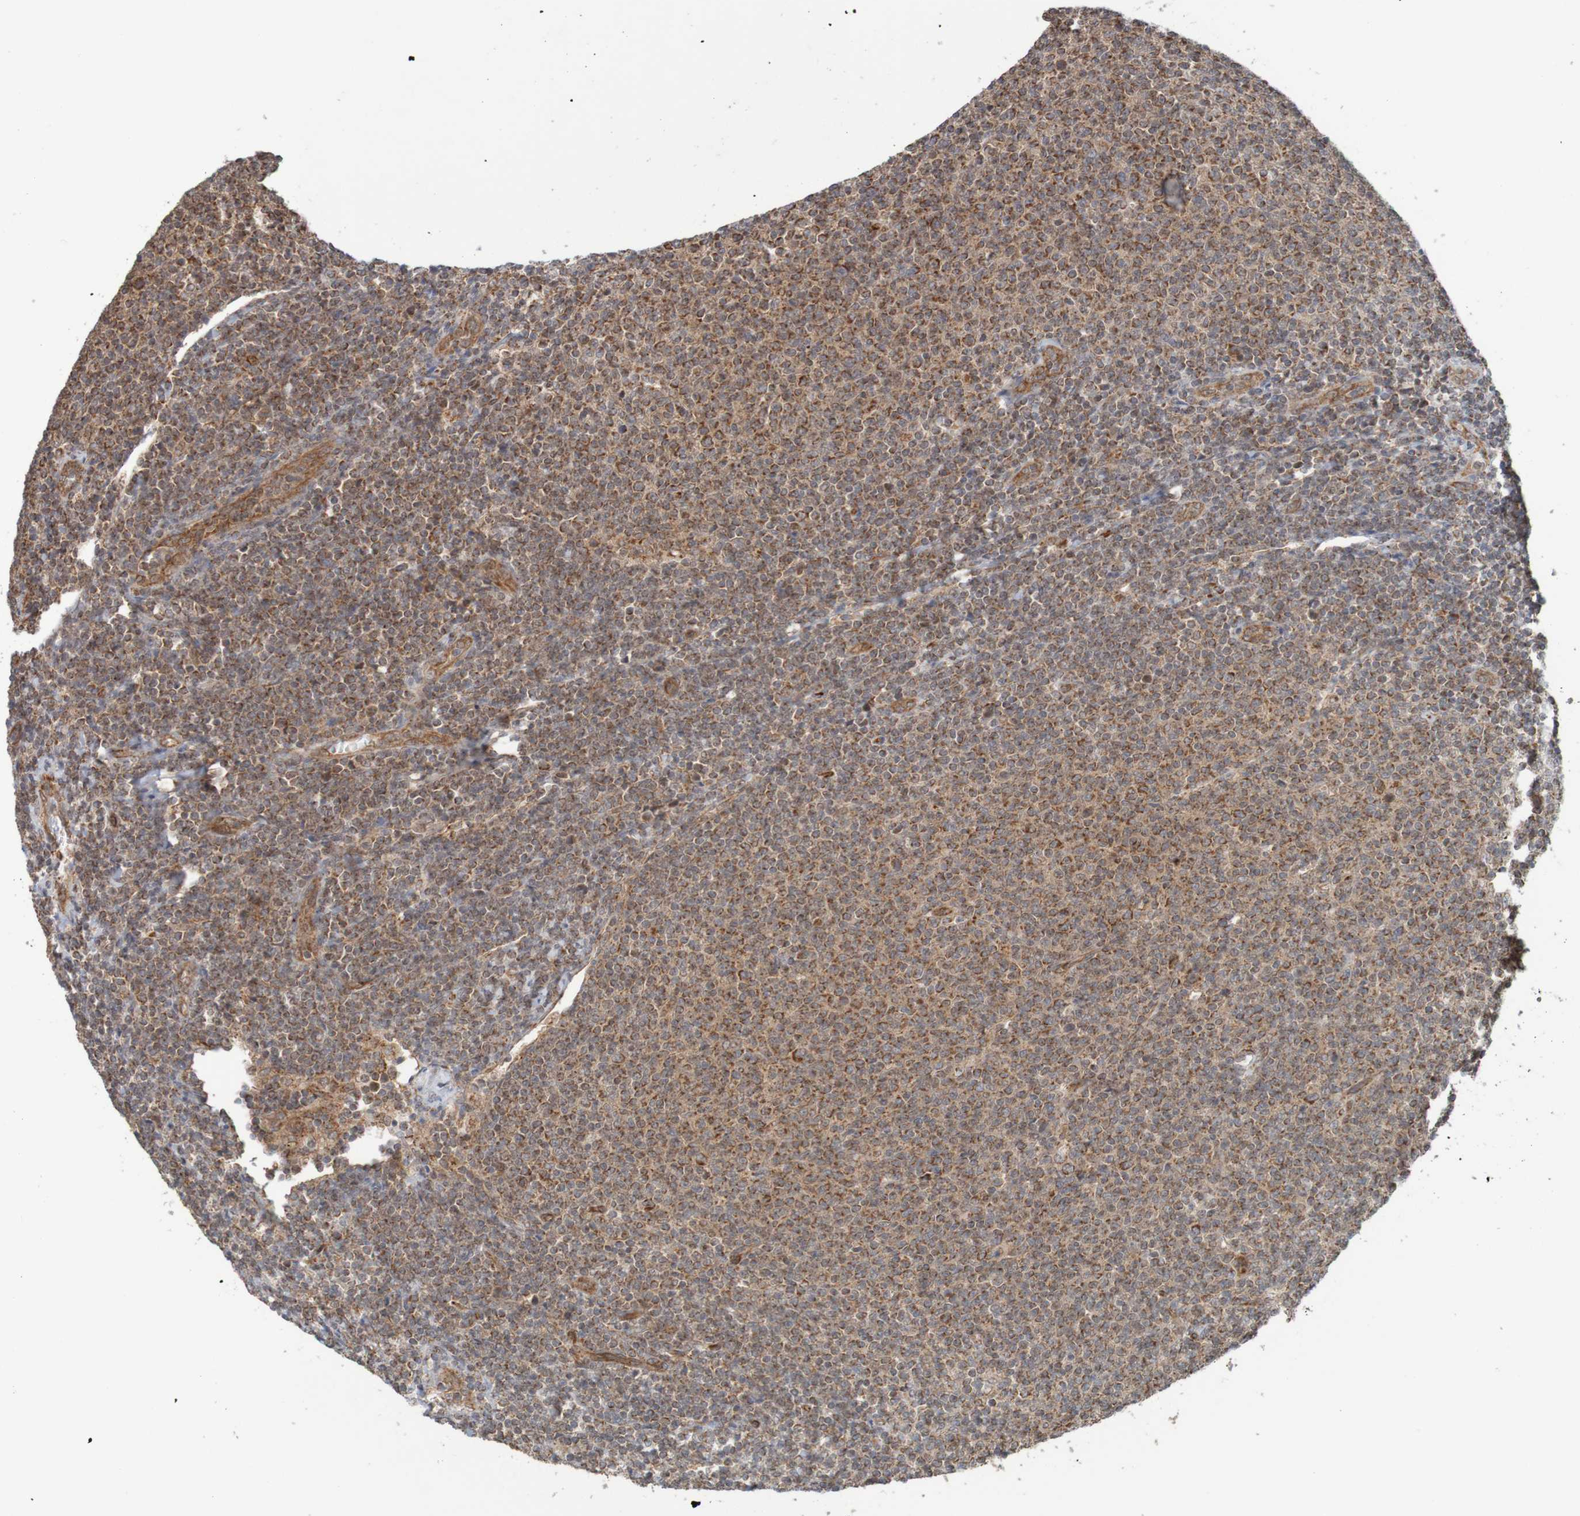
{"staining": {"intensity": "moderate", "quantity": ">75%", "location": "cytoplasmic/membranous"}, "tissue": "lymphoma", "cell_type": "Tumor cells", "image_type": "cancer", "snomed": [{"axis": "morphology", "description": "Malignant lymphoma, non-Hodgkin's type, Low grade"}, {"axis": "topography", "description": "Lymph node"}], "caption": "Tumor cells demonstrate medium levels of moderate cytoplasmic/membranous expression in about >75% of cells in human lymphoma.", "gene": "MRPL52", "patient": {"sex": "male", "age": 66}}